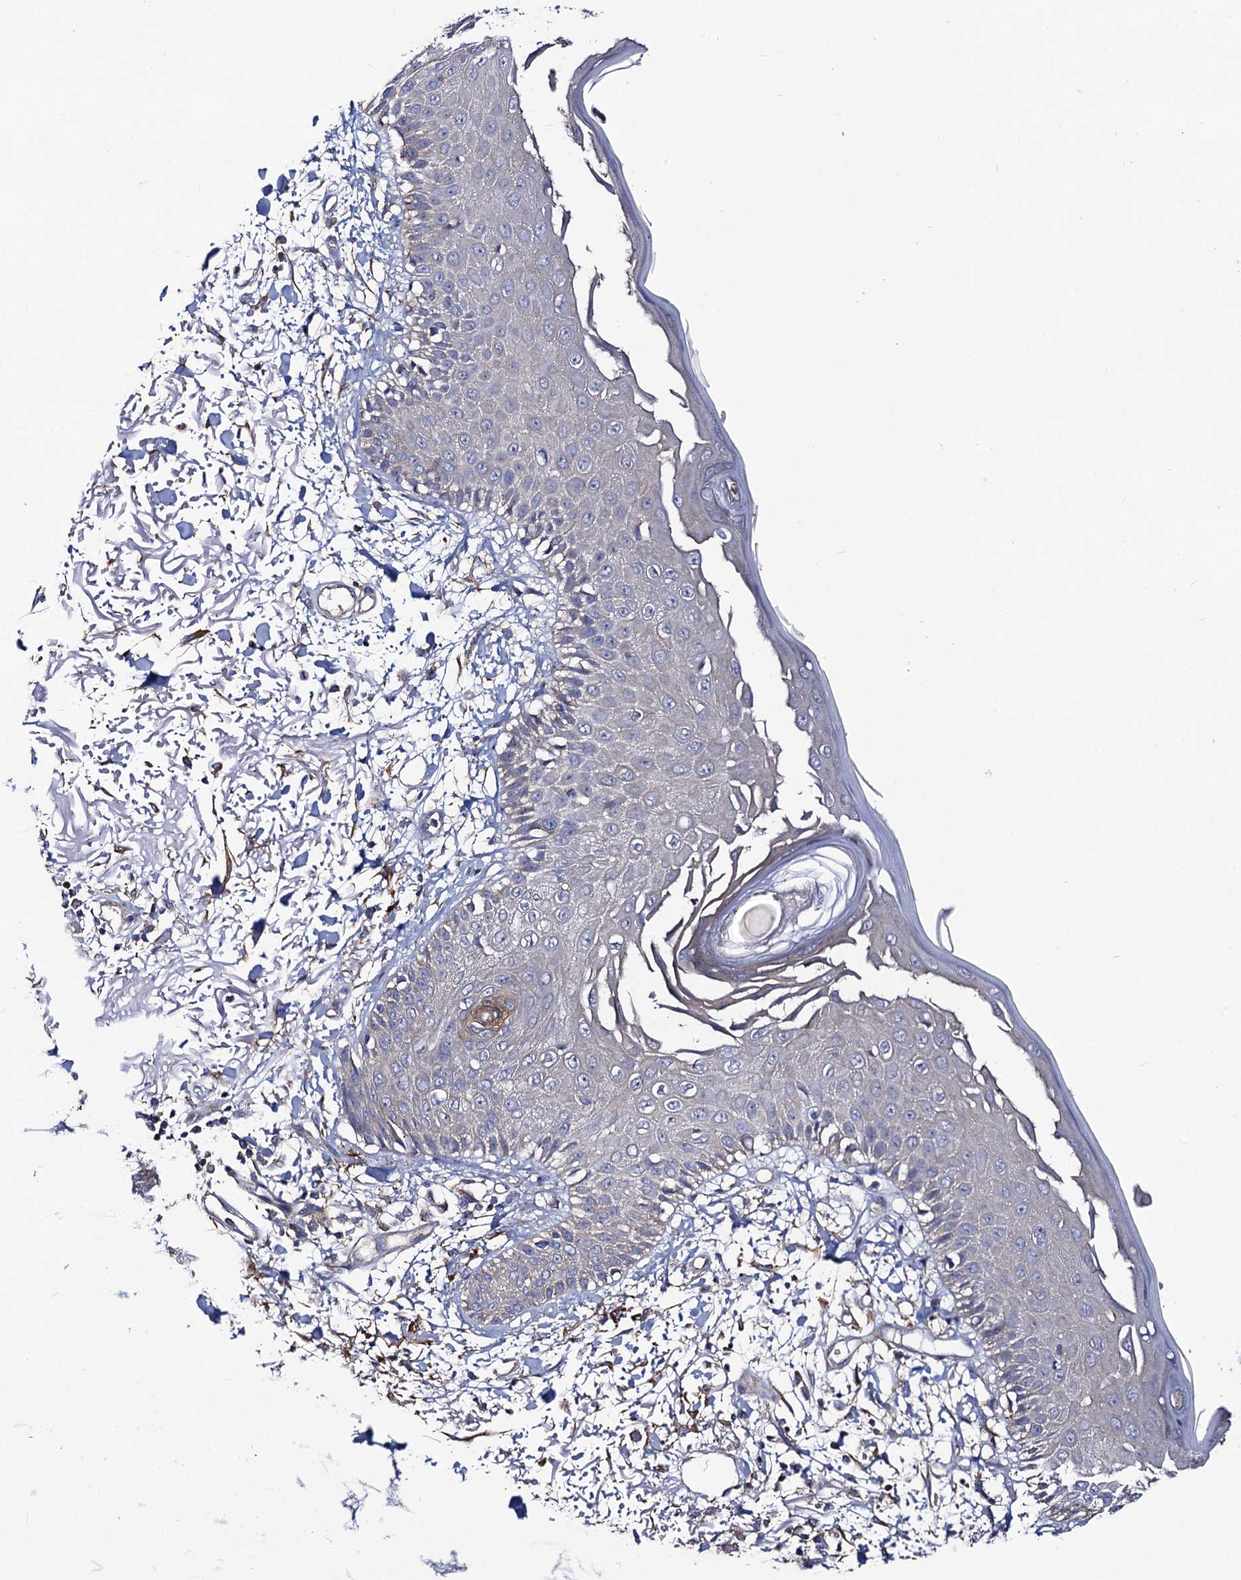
{"staining": {"intensity": "moderate", "quantity": ">75%", "location": "cytoplasmic/membranous"}, "tissue": "skin", "cell_type": "Fibroblasts", "image_type": "normal", "snomed": [{"axis": "morphology", "description": "Normal tissue, NOS"}, {"axis": "morphology", "description": "Squamous cell carcinoma, NOS"}, {"axis": "topography", "description": "Skin"}, {"axis": "topography", "description": "Peripheral nerve tissue"}], "caption": "Normal skin reveals moderate cytoplasmic/membranous staining in about >75% of fibroblasts, visualized by immunohistochemistry. (Brightfield microscopy of DAB IHC at high magnification).", "gene": "DYDC1", "patient": {"sex": "male", "age": 83}}